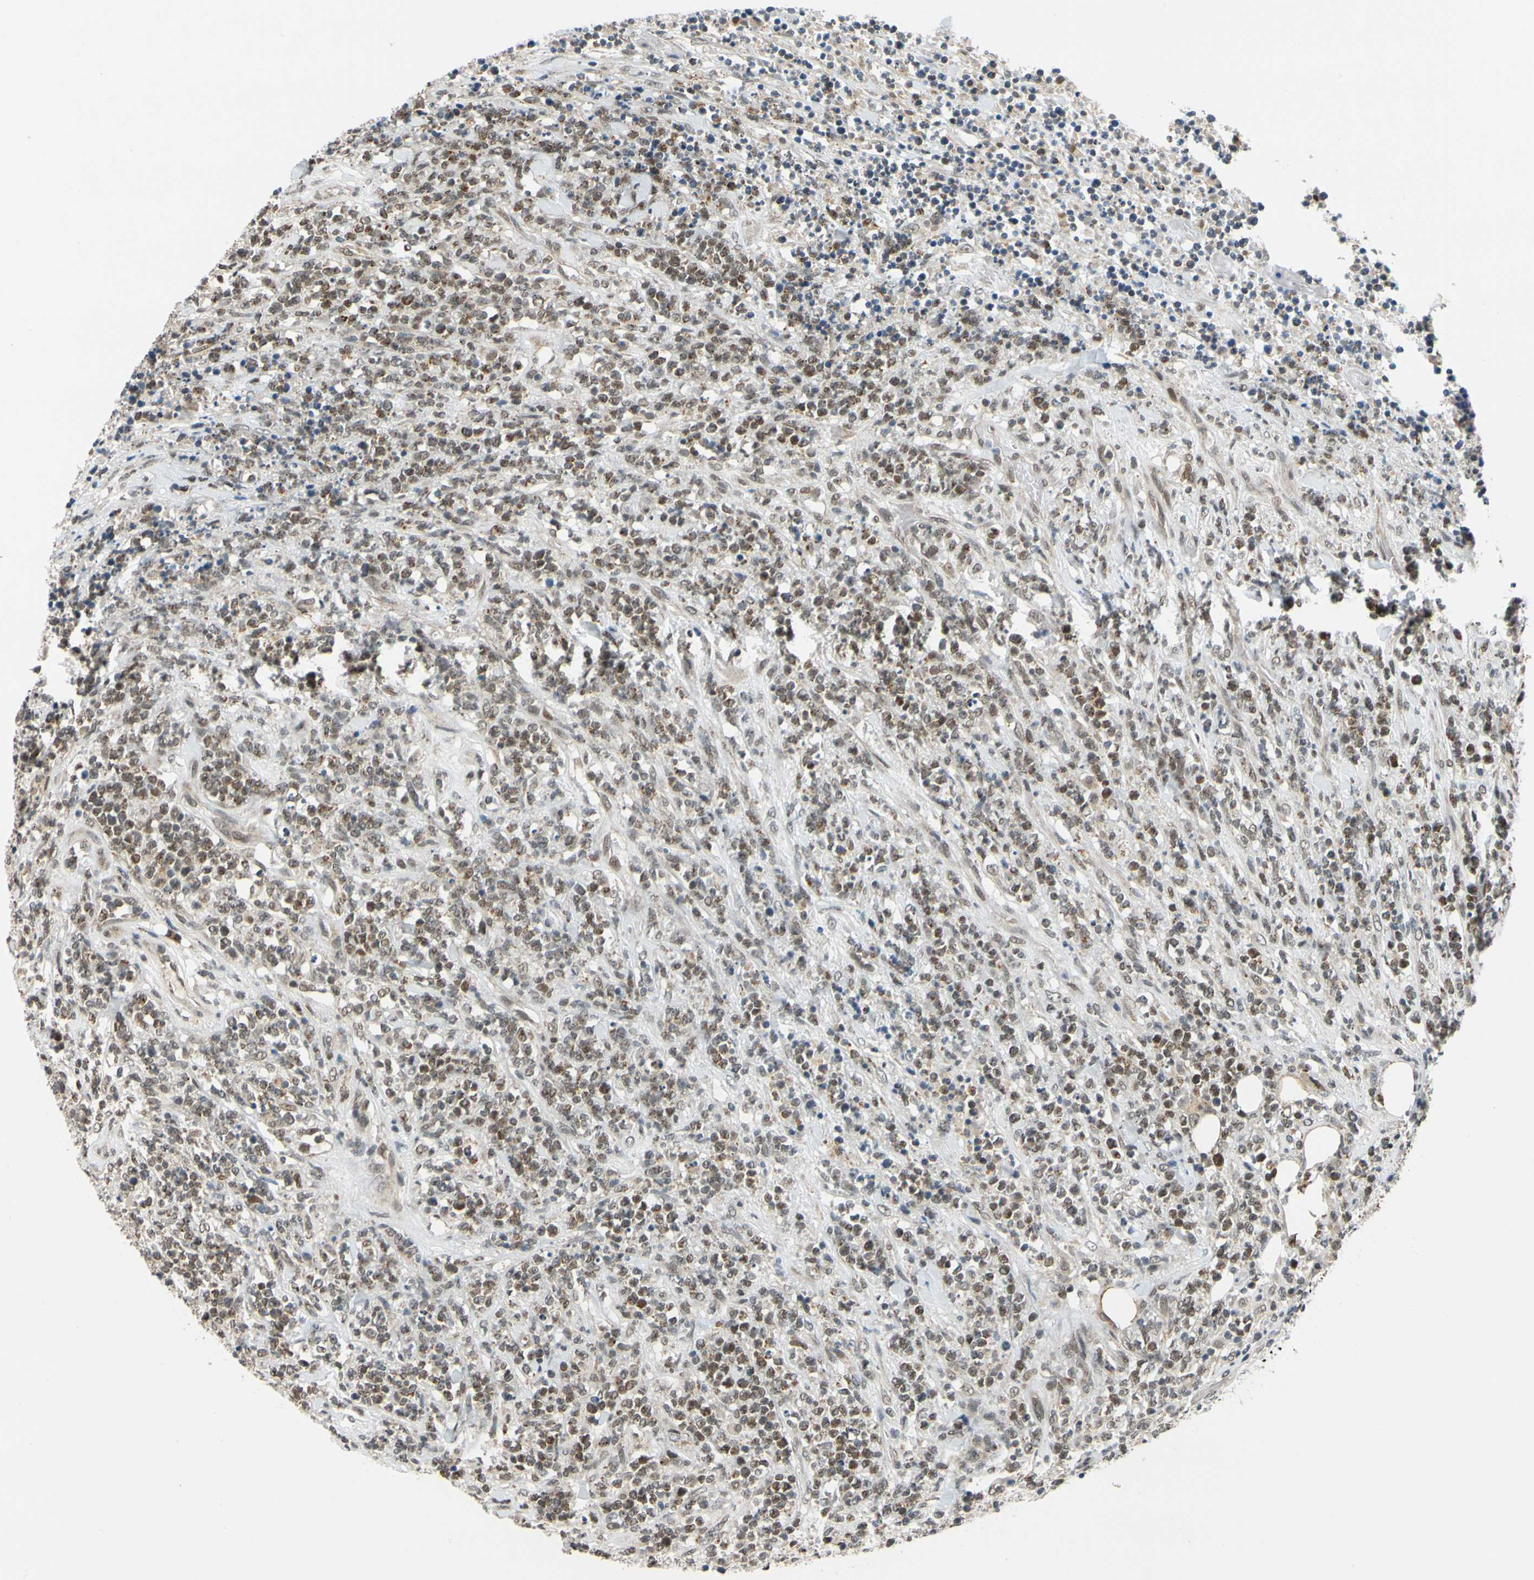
{"staining": {"intensity": "moderate", "quantity": ">75%", "location": "nuclear"}, "tissue": "lymphoma", "cell_type": "Tumor cells", "image_type": "cancer", "snomed": [{"axis": "morphology", "description": "Malignant lymphoma, non-Hodgkin's type, High grade"}, {"axis": "topography", "description": "Soft tissue"}], "caption": "Approximately >75% of tumor cells in human lymphoma exhibit moderate nuclear protein positivity as visualized by brown immunohistochemical staining.", "gene": "POGZ", "patient": {"sex": "male", "age": 18}}